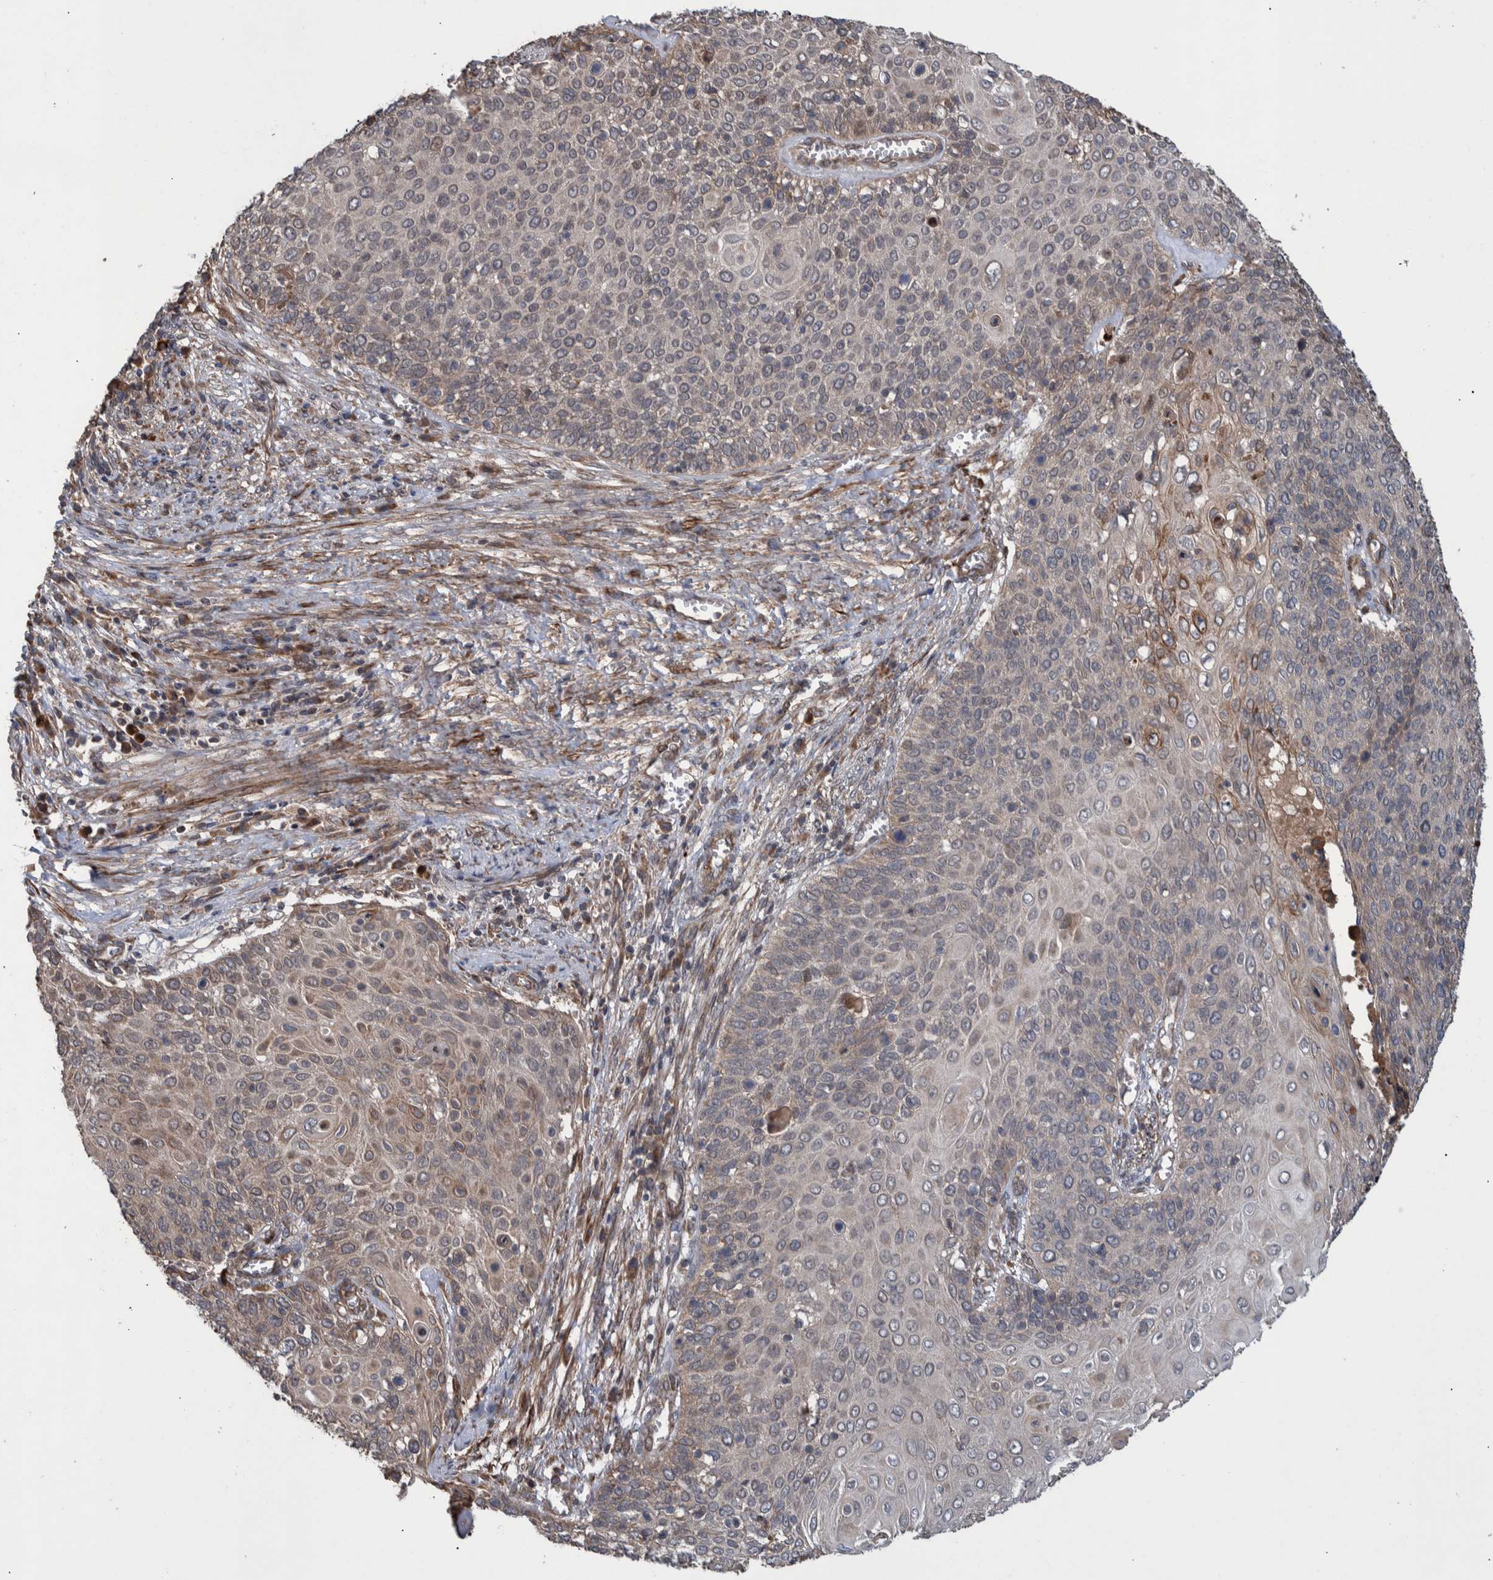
{"staining": {"intensity": "weak", "quantity": "<25%", "location": "cytoplasmic/membranous"}, "tissue": "cervical cancer", "cell_type": "Tumor cells", "image_type": "cancer", "snomed": [{"axis": "morphology", "description": "Squamous cell carcinoma, NOS"}, {"axis": "topography", "description": "Cervix"}], "caption": "Tumor cells show no significant protein positivity in cervical cancer (squamous cell carcinoma).", "gene": "B3GNTL1", "patient": {"sex": "female", "age": 39}}